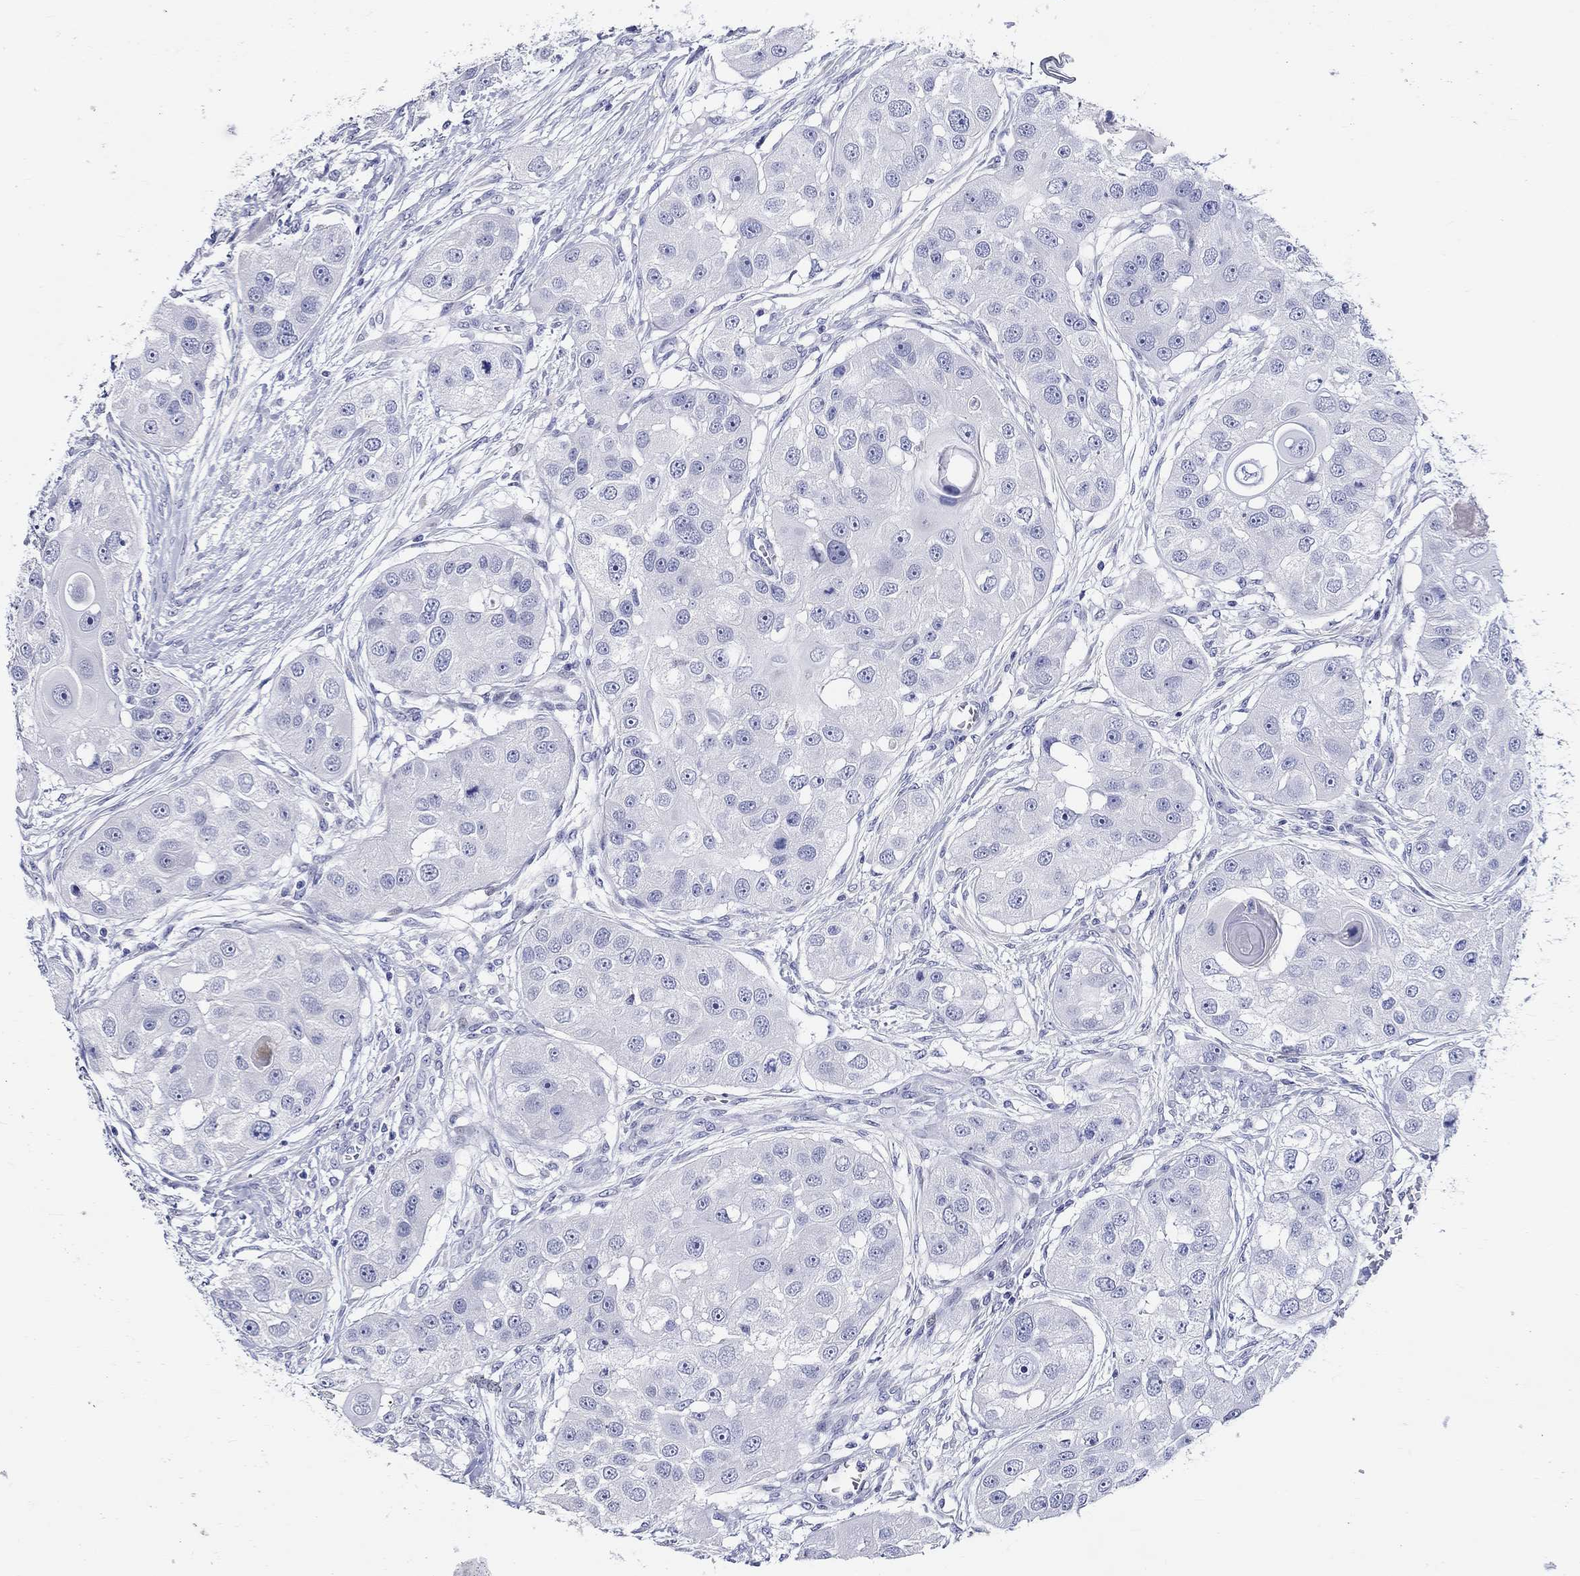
{"staining": {"intensity": "negative", "quantity": "none", "location": "none"}, "tissue": "head and neck cancer", "cell_type": "Tumor cells", "image_type": "cancer", "snomed": [{"axis": "morphology", "description": "Normal tissue, NOS"}, {"axis": "morphology", "description": "Squamous cell carcinoma, NOS"}, {"axis": "topography", "description": "Skeletal muscle"}, {"axis": "topography", "description": "Head-Neck"}], "caption": "Protein analysis of squamous cell carcinoma (head and neck) reveals no significant staining in tumor cells.", "gene": "CRYGS", "patient": {"sex": "male", "age": 51}}